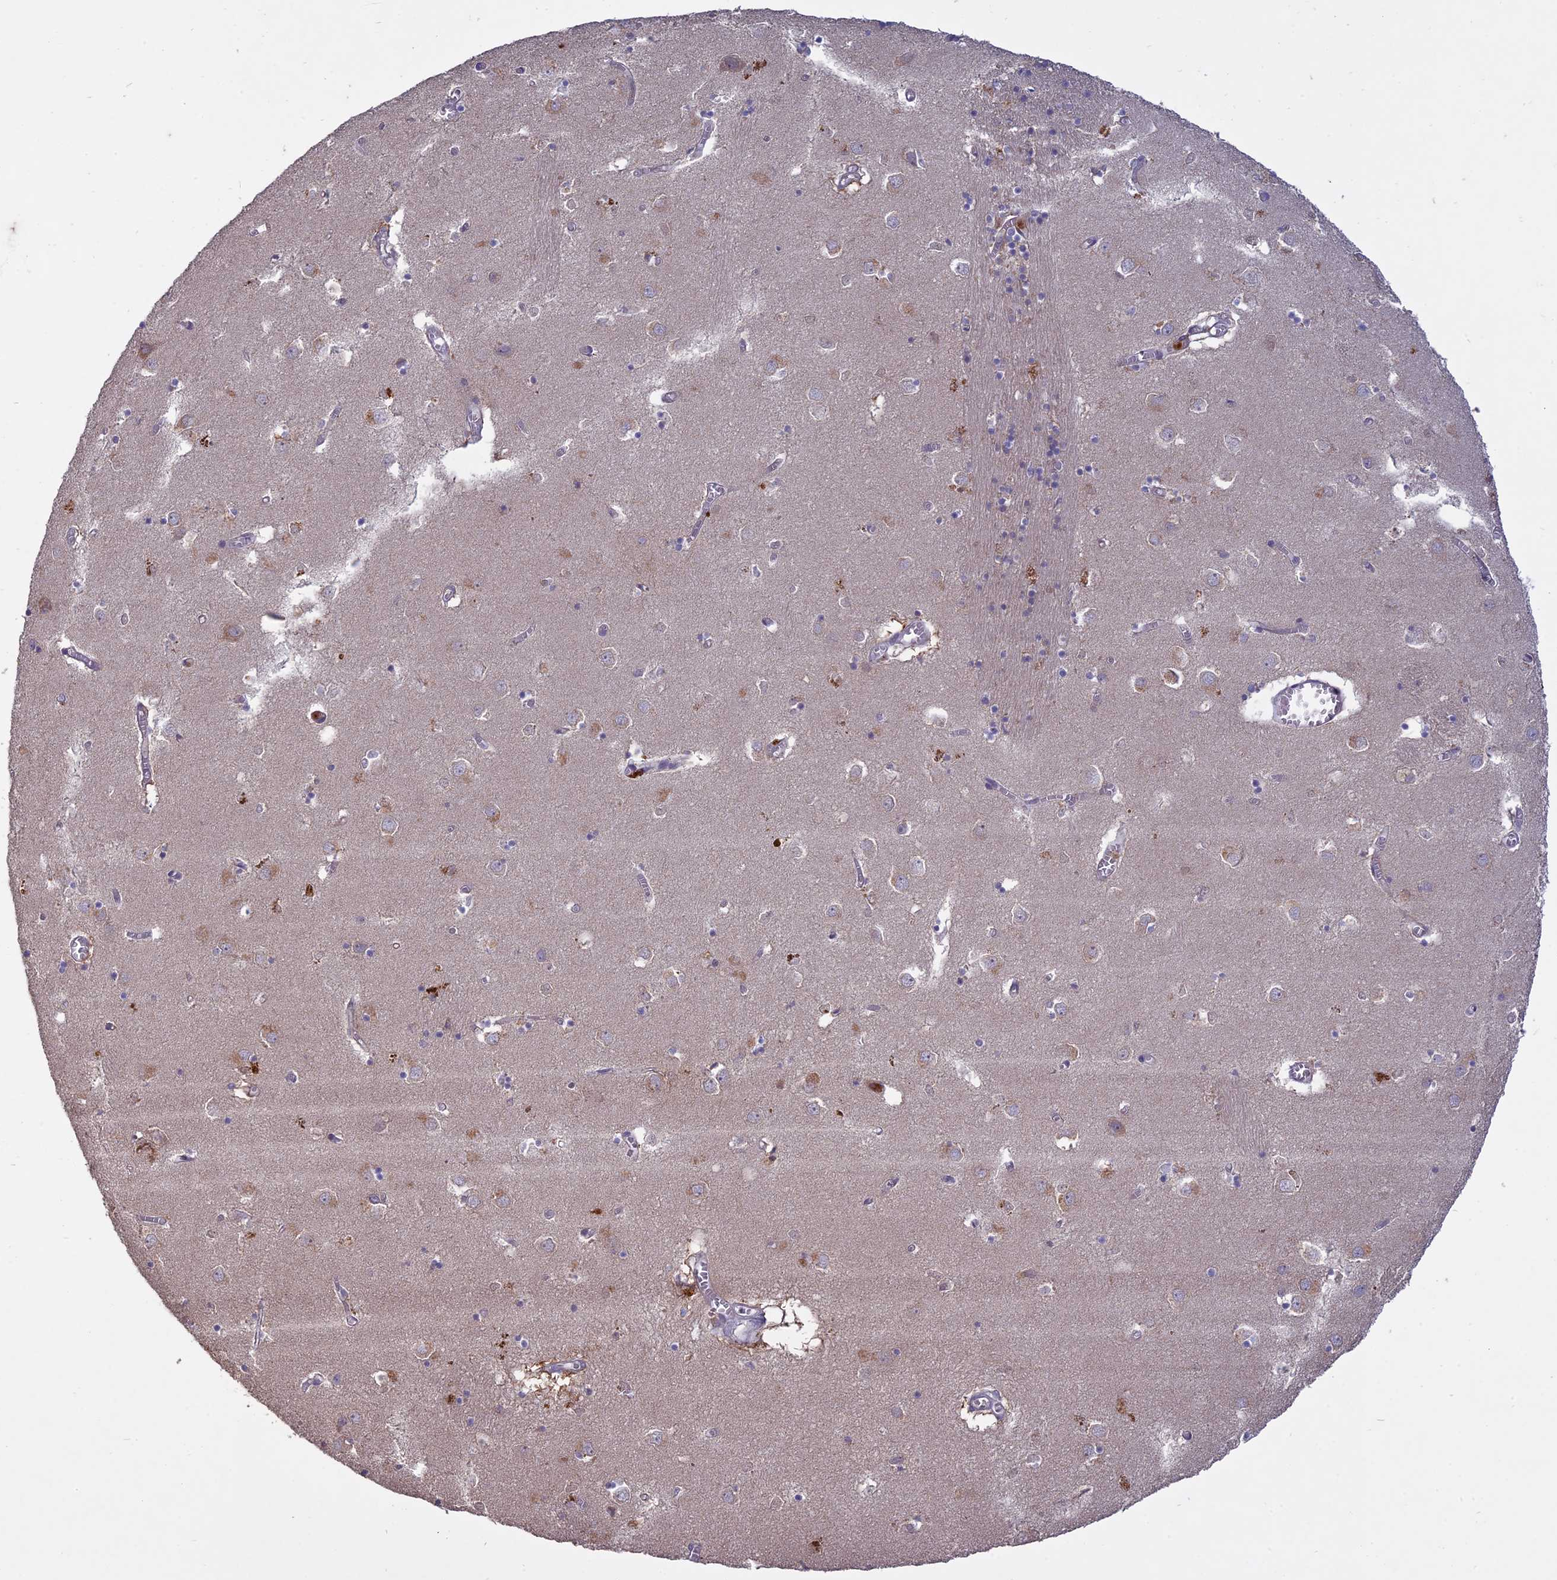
{"staining": {"intensity": "negative", "quantity": "none", "location": "none"}, "tissue": "caudate", "cell_type": "Glial cells", "image_type": "normal", "snomed": [{"axis": "morphology", "description": "Normal tissue, NOS"}, {"axis": "topography", "description": "Lateral ventricle wall"}], "caption": "The photomicrograph shows no significant positivity in glial cells of caudate.", "gene": "TMEM208", "patient": {"sex": "male", "age": 70}}